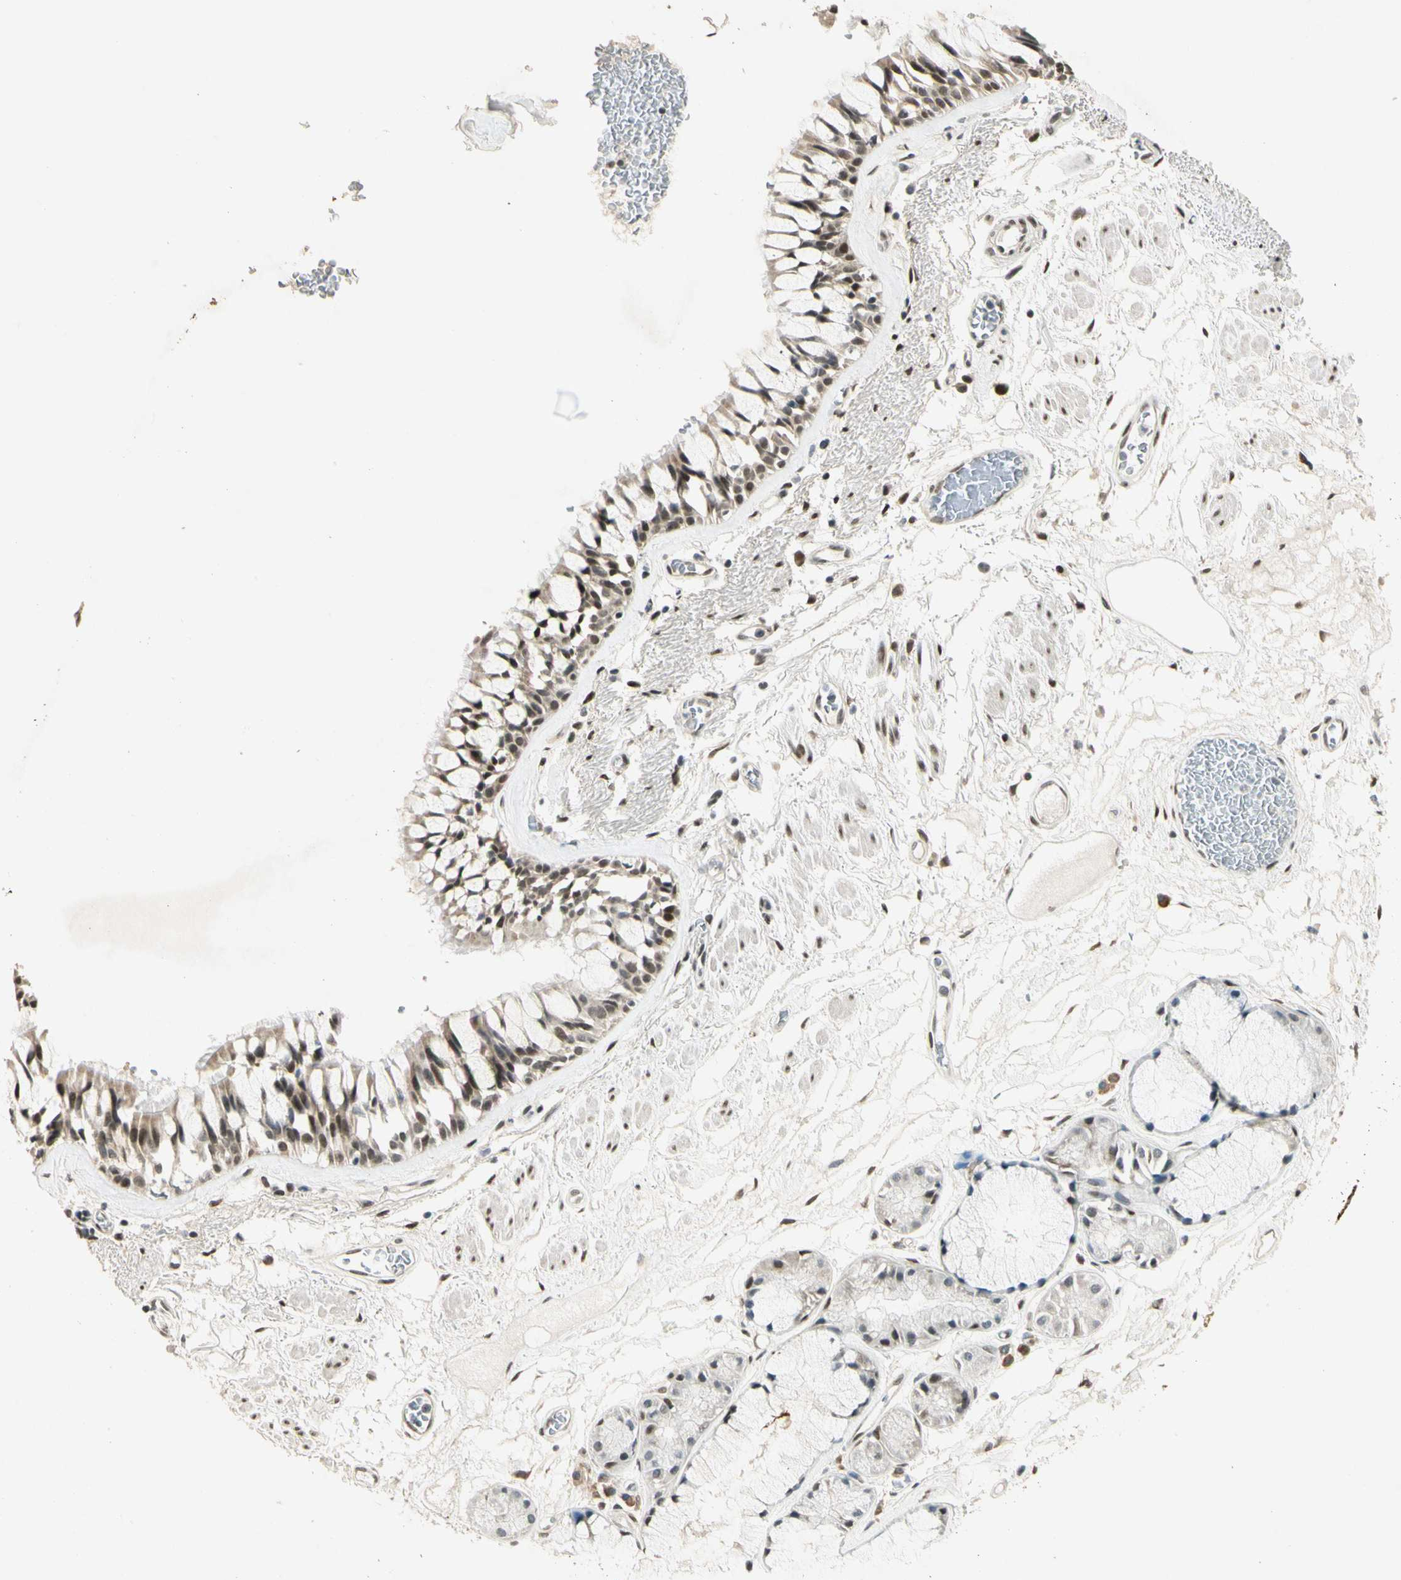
{"staining": {"intensity": "moderate", "quantity": ">75%", "location": "cytoplasmic/membranous,nuclear"}, "tissue": "bronchus", "cell_type": "Respiratory epithelial cells", "image_type": "normal", "snomed": [{"axis": "morphology", "description": "Normal tissue, NOS"}, {"axis": "topography", "description": "Bronchus"}], "caption": "Protein expression analysis of normal bronchus exhibits moderate cytoplasmic/membranous,nuclear staining in approximately >75% of respiratory epithelial cells. (DAB IHC with brightfield microscopy, high magnification).", "gene": "ZBTB4", "patient": {"sex": "male", "age": 66}}